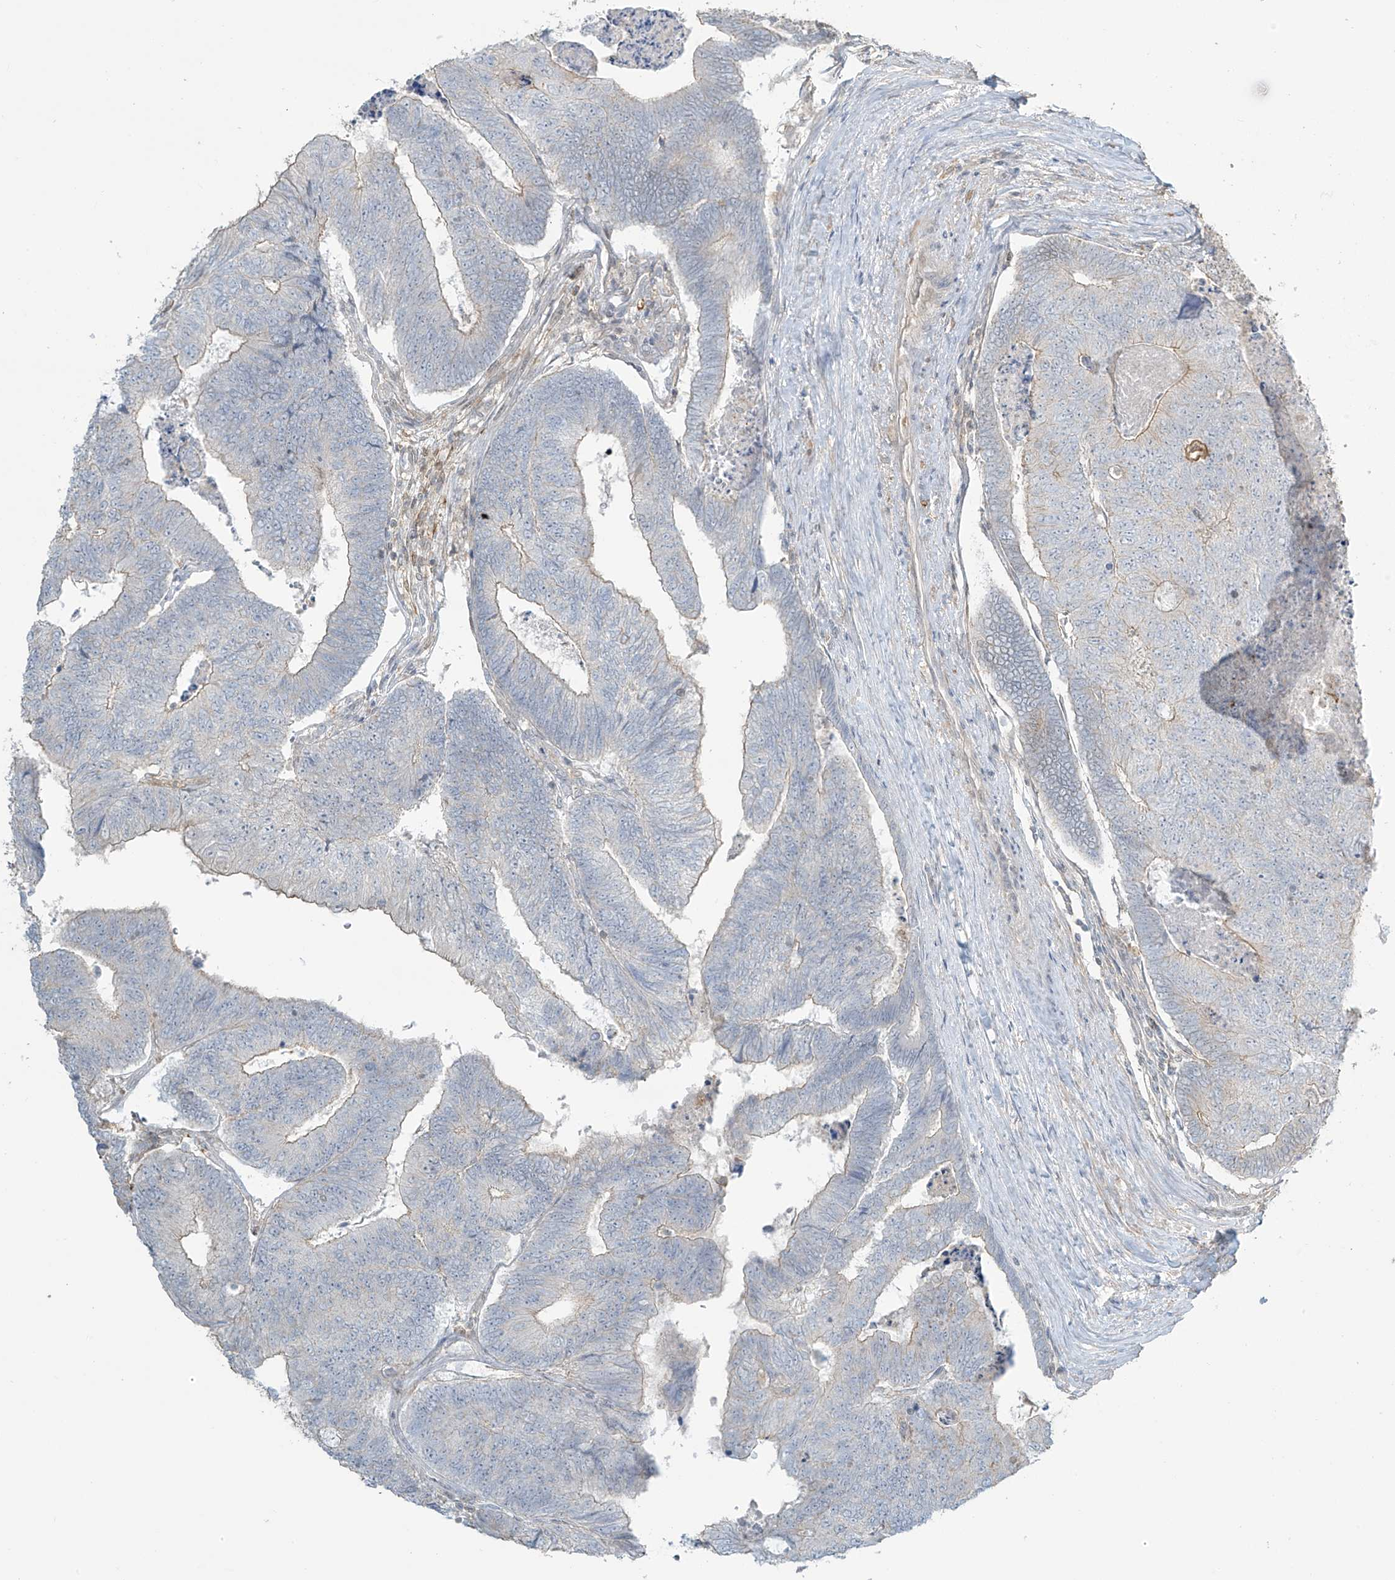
{"staining": {"intensity": "weak", "quantity": "<25%", "location": "cytoplasmic/membranous"}, "tissue": "colorectal cancer", "cell_type": "Tumor cells", "image_type": "cancer", "snomed": [{"axis": "morphology", "description": "Adenocarcinoma, NOS"}, {"axis": "topography", "description": "Colon"}], "caption": "The image displays no significant positivity in tumor cells of colorectal cancer. The staining is performed using DAB brown chromogen with nuclei counter-stained in using hematoxylin.", "gene": "TAGAP", "patient": {"sex": "female", "age": 67}}